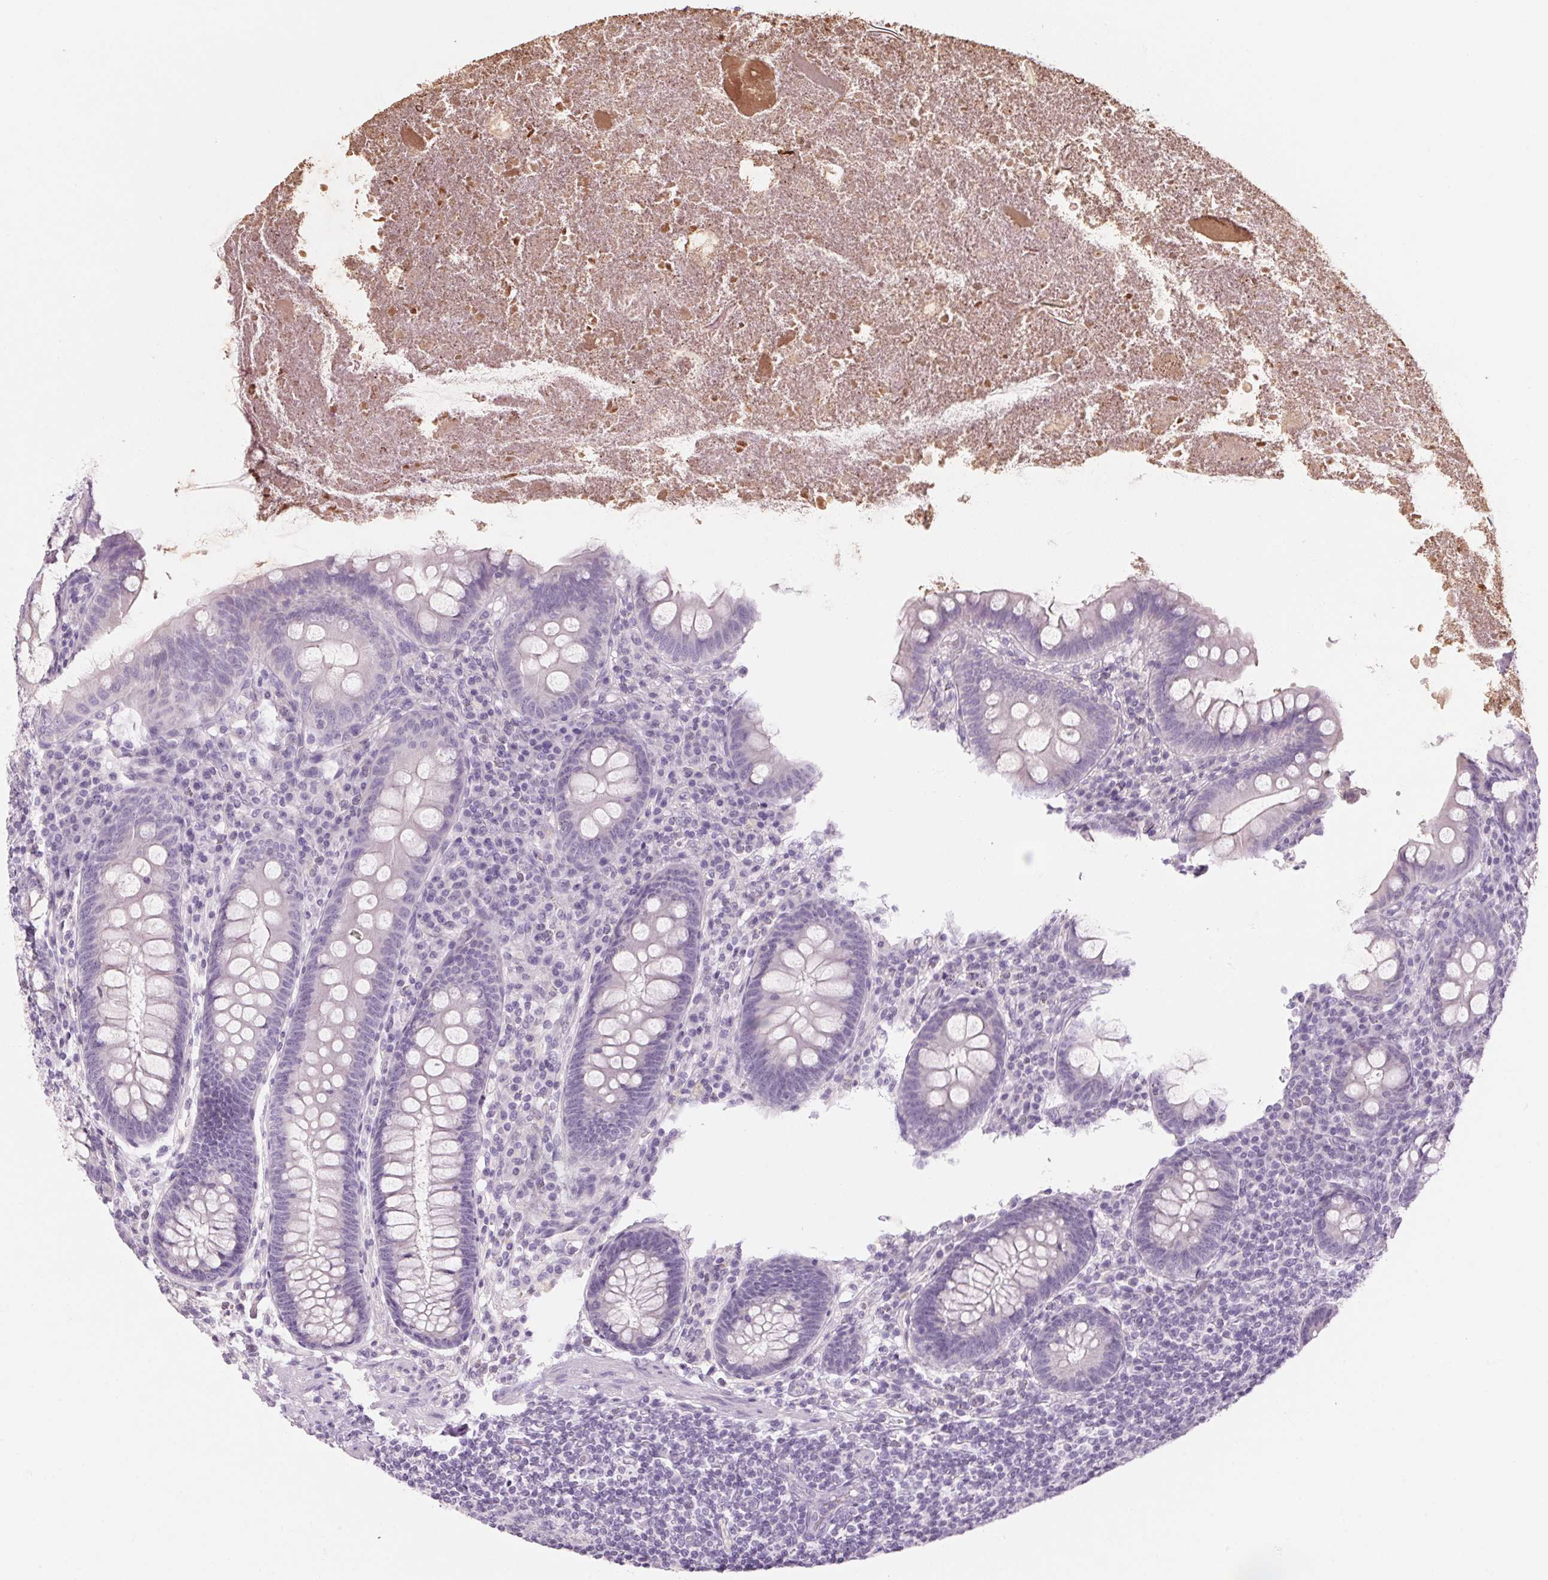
{"staining": {"intensity": "negative", "quantity": "none", "location": "none"}, "tissue": "appendix", "cell_type": "Glandular cells", "image_type": "normal", "snomed": [{"axis": "morphology", "description": "Normal tissue, NOS"}, {"axis": "topography", "description": "Appendix"}], "caption": "This is an immunohistochemistry image of unremarkable appendix. There is no staining in glandular cells.", "gene": "RPTN", "patient": {"sex": "male", "age": 71}}